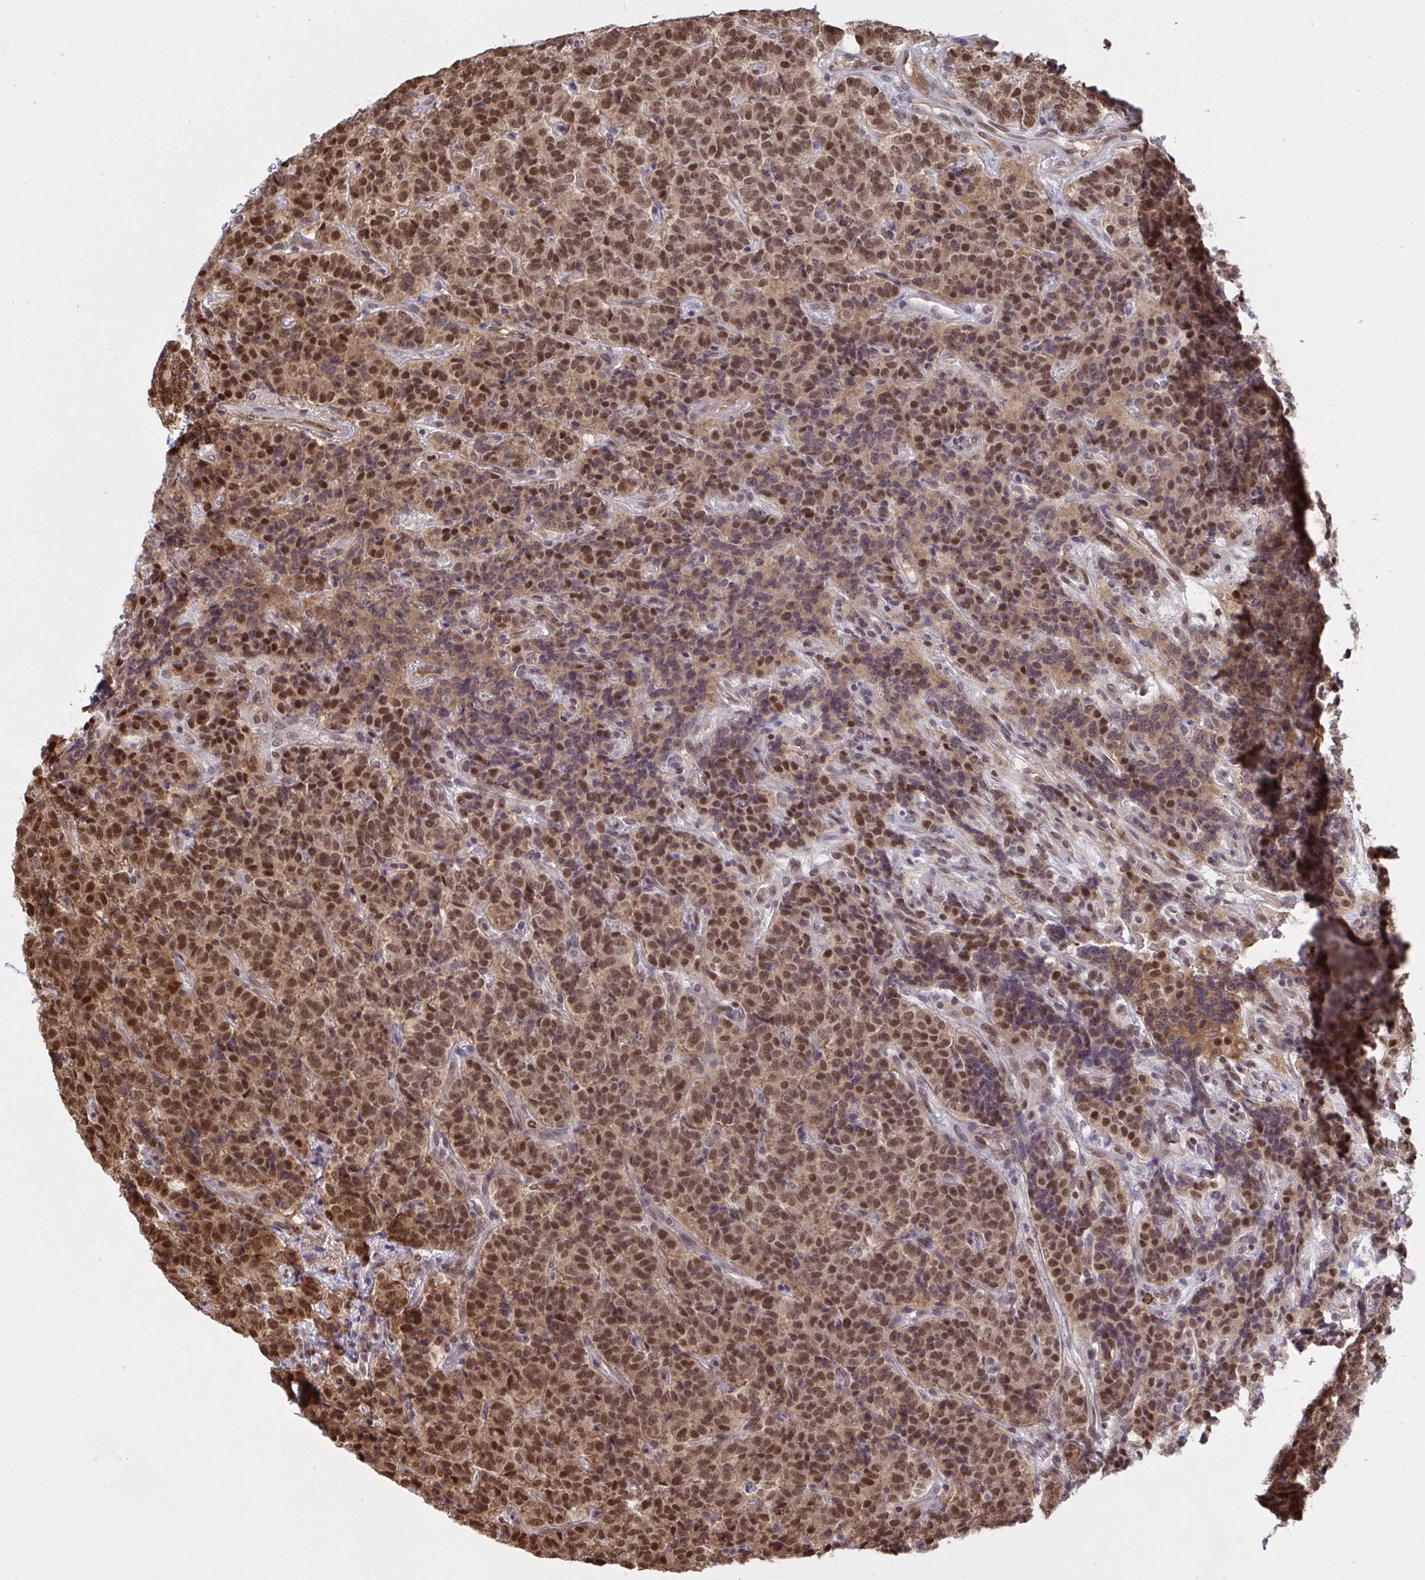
{"staining": {"intensity": "moderate", "quantity": ">75%", "location": "nuclear"}, "tissue": "carcinoid", "cell_type": "Tumor cells", "image_type": "cancer", "snomed": [{"axis": "morphology", "description": "Carcinoid, malignant, NOS"}, {"axis": "topography", "description": "Pancreas"}], "caption": "Malignant carcinoid was stained to show a protein in brown. There is medium levels of moderate nuclear expression in approximately >75% of tumor cells. The protein of interest is stained brown, and the nuclei are stained in blue (DAB (3,3'-diaminobenzidine) IHC with brightfield microscopy, high magnification).", "gene": "UXT", "patient": {"sex": "male", "age": 36}}